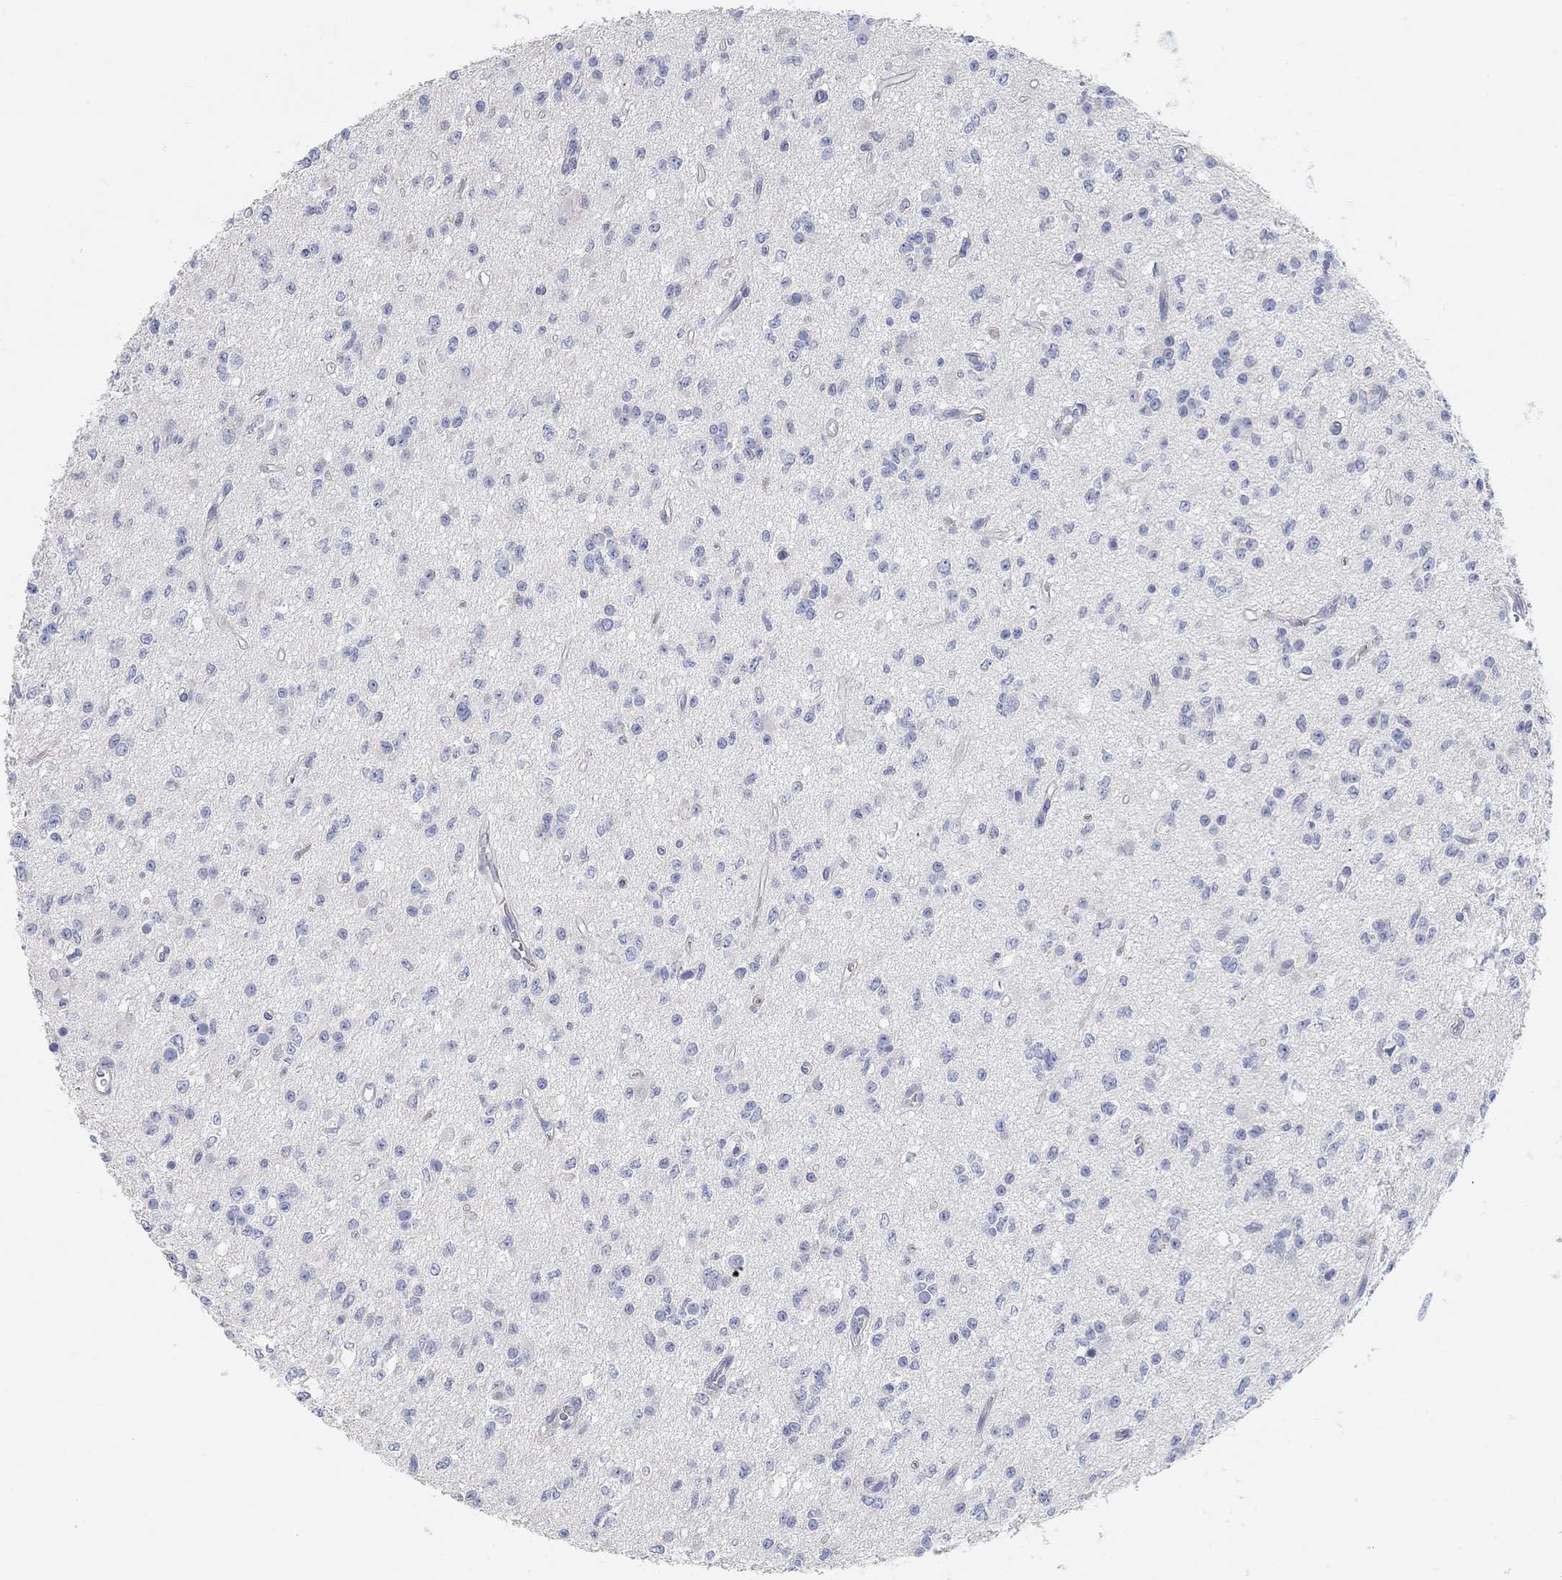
{"staining": {"intensity": "negative", "quantity": "none", "location": "none"}, "tissue": "glioma", "cell_type": "Tumor cells", "image_type": "cancer", "snomed": [{"axis": "morphology", "description": "Glioma, malignant, Low grade"}, {"axis": "topography", "description": "Brain"}], "caption": "This is an IHC histopathology image of glioma. There is no positivity in tumor cells.", "gene": "NLRP14", "patient": {"sex": "female", "age": 45}}